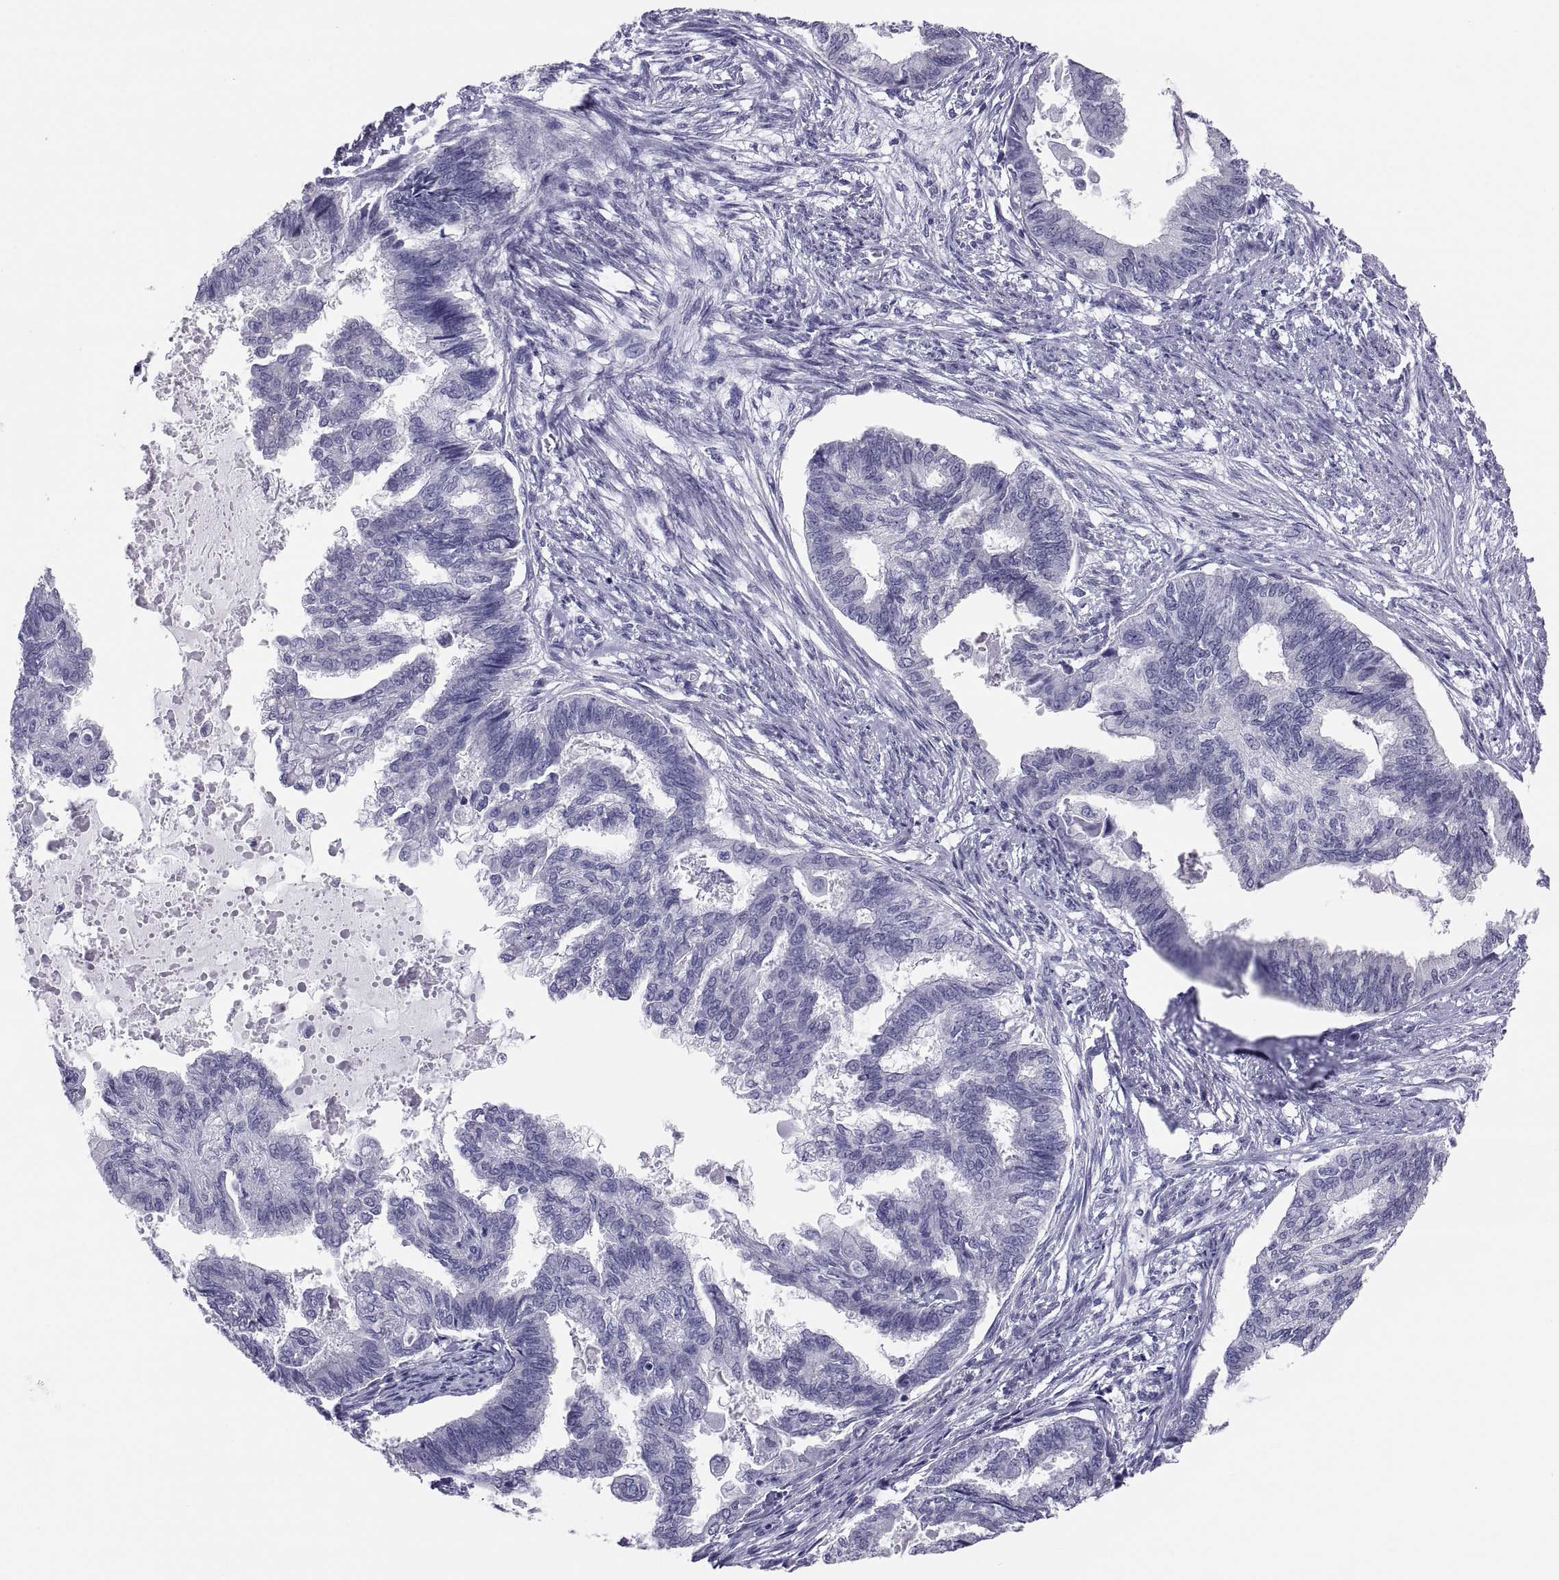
{"staining": {"intensity": "negative", "quantity": "none", "location": "none"}, "tissue": "endometrial cancer", "cell_type": "Tumor cells", "image_type": "cancer", "snomed": [{"axis": "morphology", "description": "Adenocarcinoma, NOS"}, {"axis": "topography", "description": "Endometrium"}], "caption": "An IHC histopathology image of endometrial cancer is shown. There is no staining in tumor cells of endometrial cancer. Nuclei are stained in blue.", "gene": "FAM170A", "patient": {"sex": "female", "age": 86}}